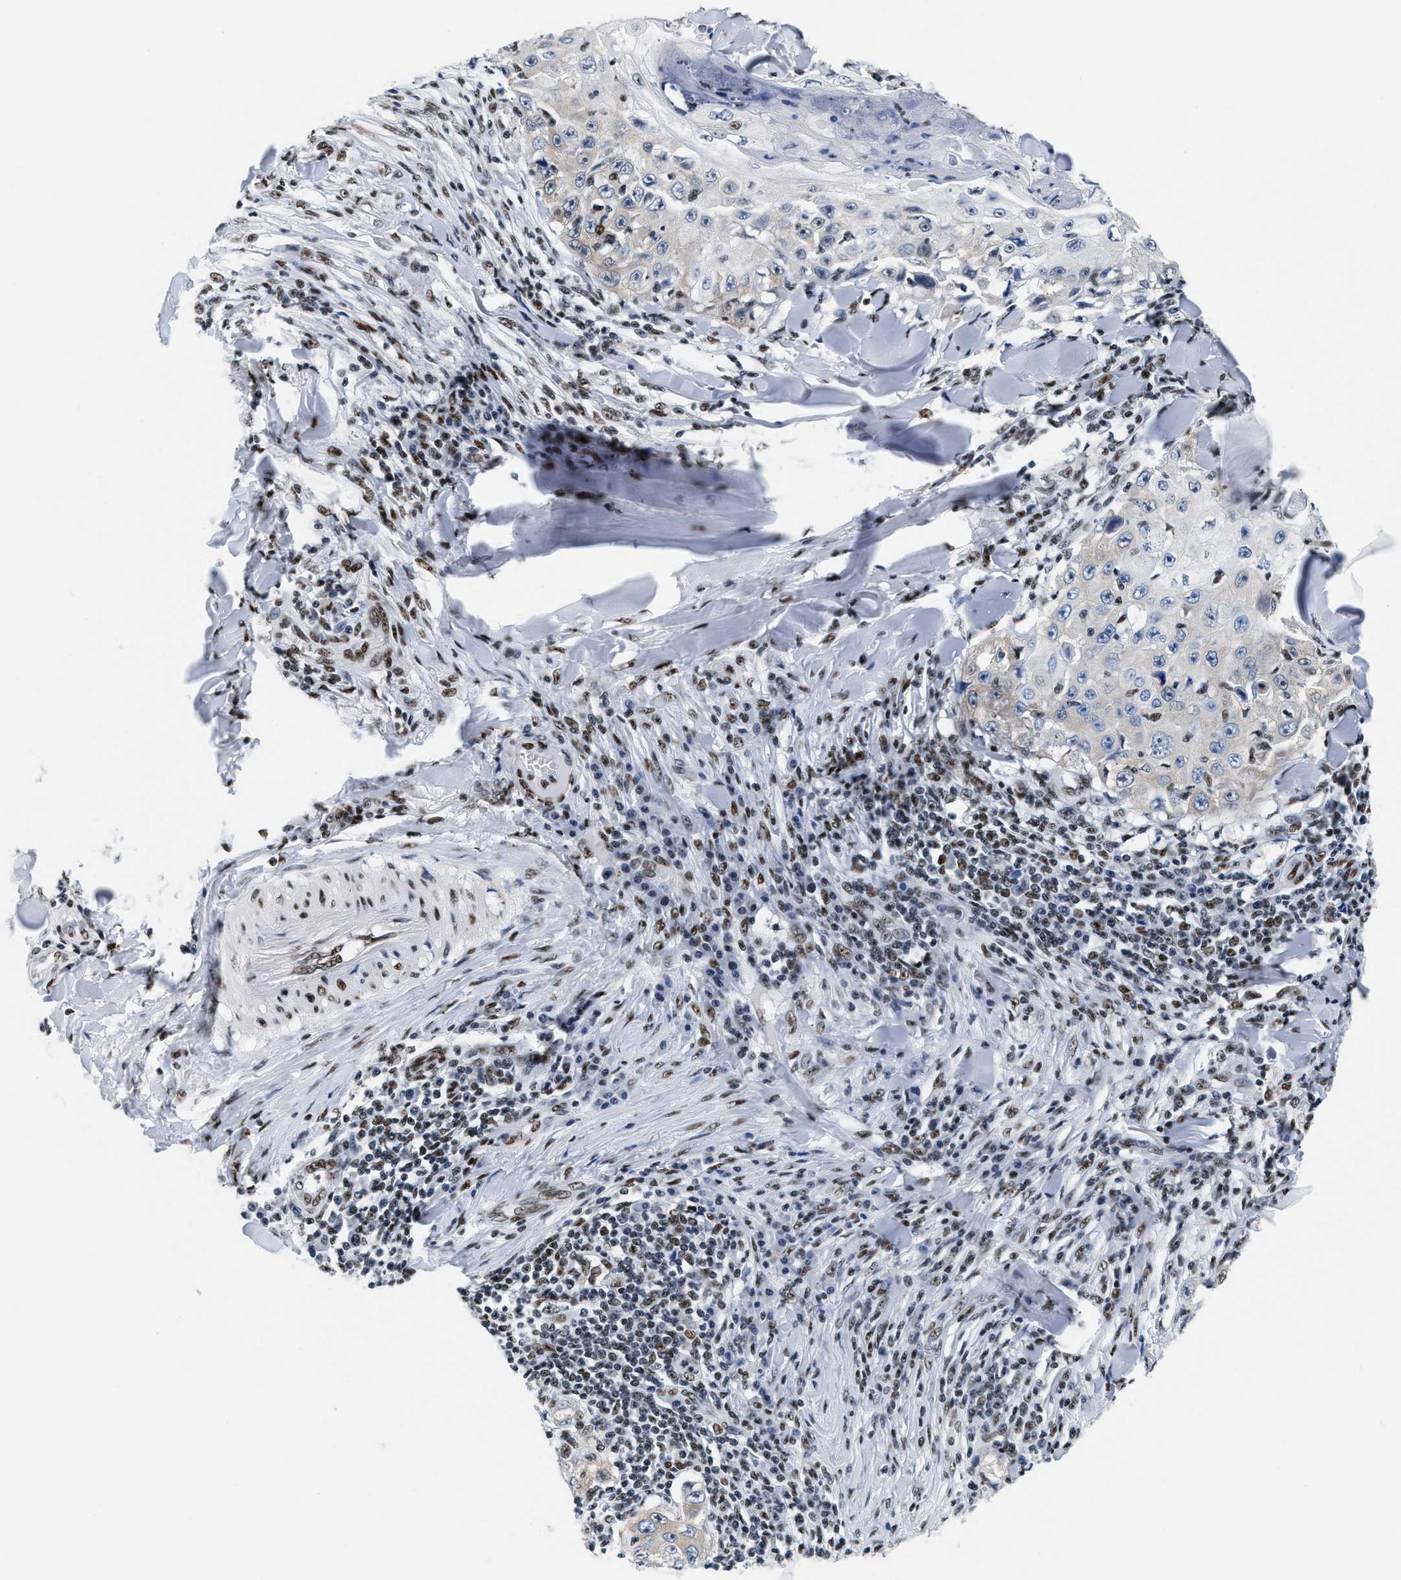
{"staining": {"intensity": "weak", "quantity": "<25%", "location": "nuclear"}, "tissue": "skin cancer", "cell_type": "Tumor cells", "image_type": "cancer", "snomed": [{"axis": "morphology", "description": "Squamous cell carcinoma, NOS"}, {"axis": "topography", "description": "Skin"}], "caption": "This photomicrograph is of squamous cell carcinoma (skin) stained with IHC to label a protein in brown with the nuclei are counter-stained blue. There is no positivity in tumor cells. The staining is performed using DAB (3,3'-diaminobenzidine) brown chromogen with nuclei counter-stained in using hematoxylin.", "gene": "RAD50", "patient": {"sex": "male", "age": 86}}